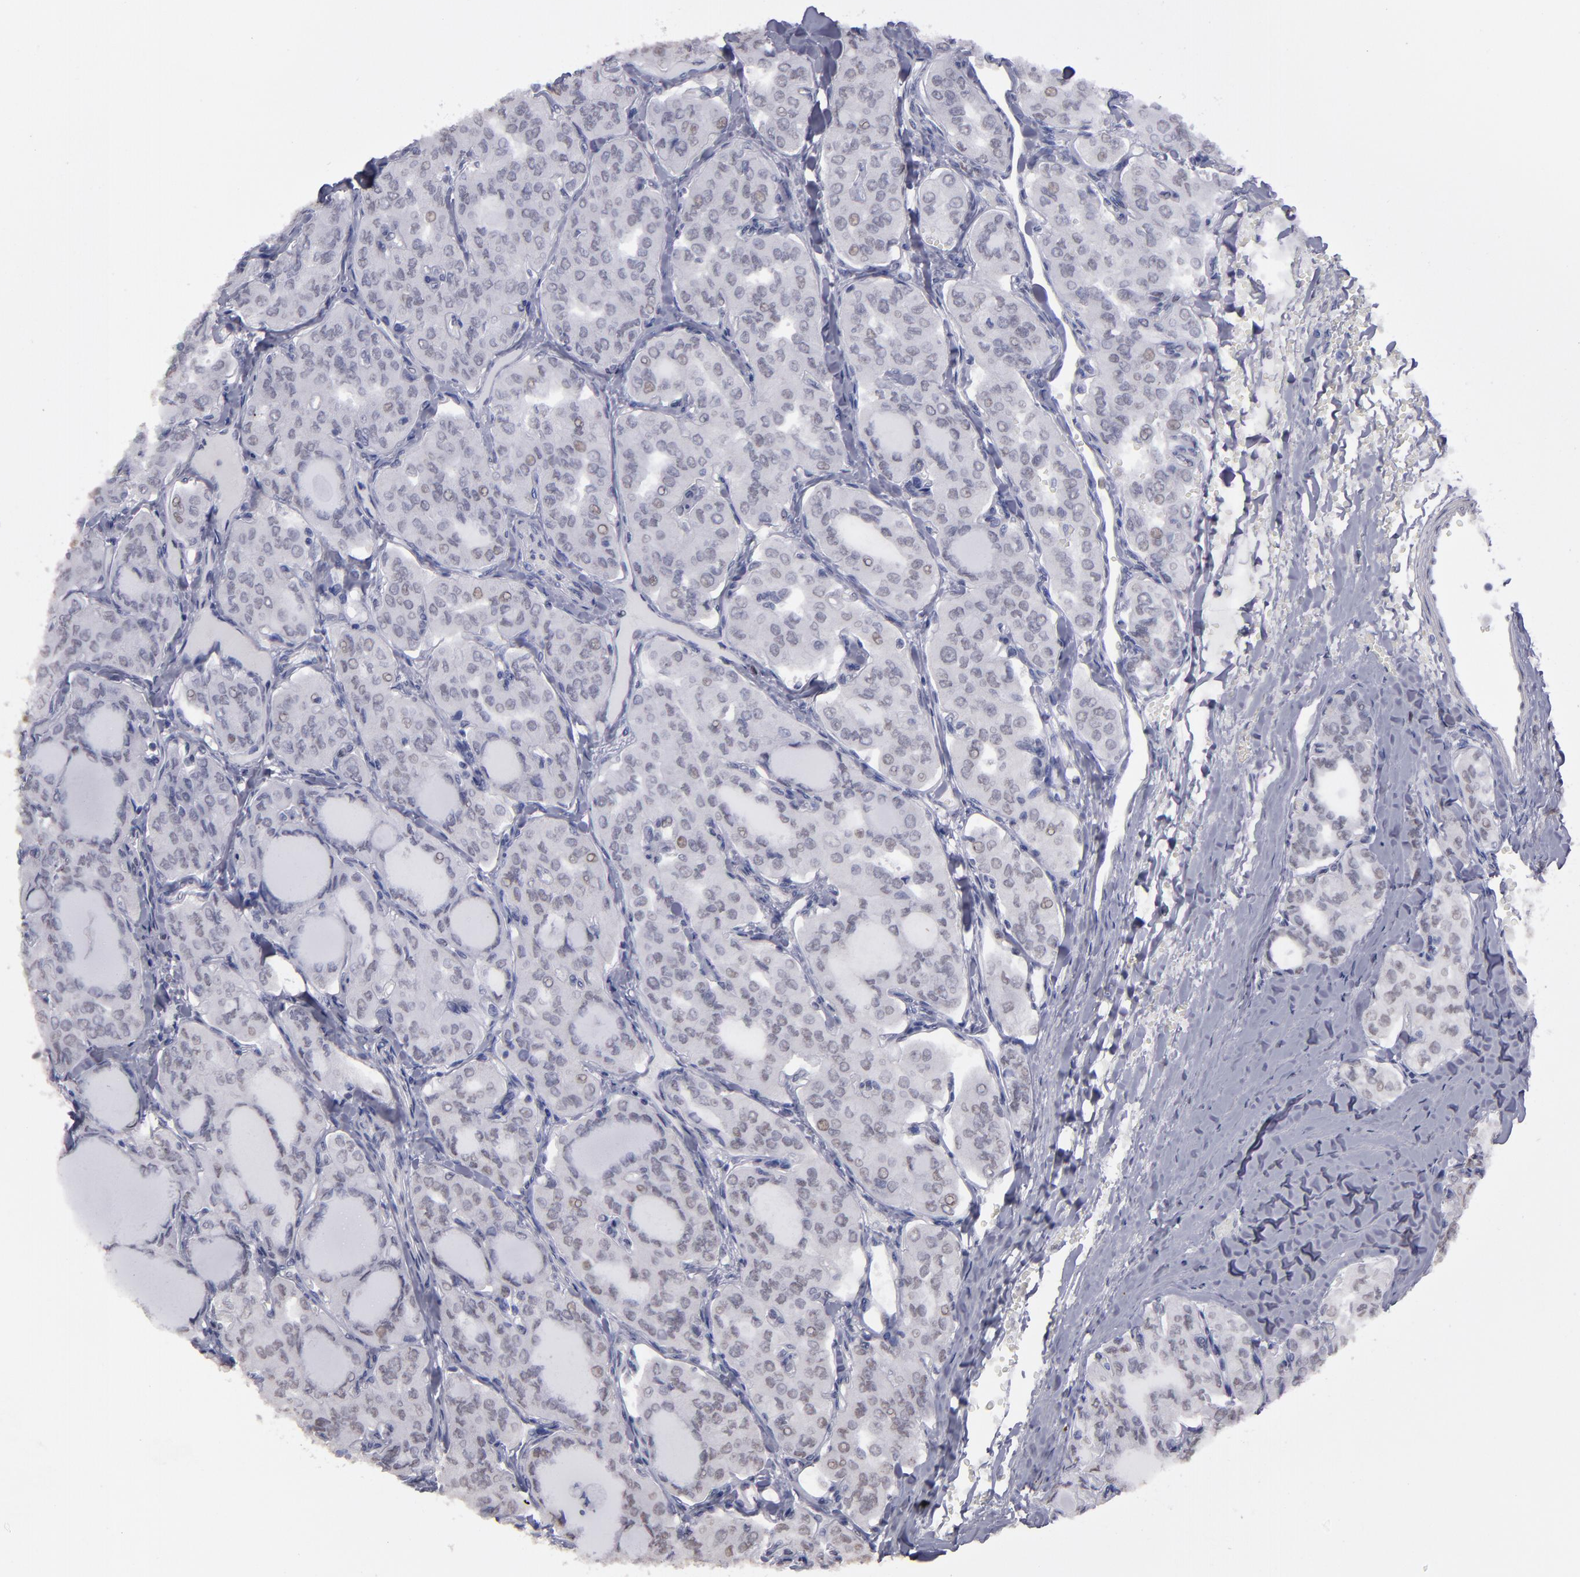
{"staining": {"intensity": "weak", "quantity": "<25%", "location": "nuclear"}, "tissue": "thyroid cancer", "cell_type": "Tumor cells", "image_type": "cancer", "snomed": [{"axis": "morphology", "description": "Papillary adenocarcinoma, NOS"}, {"axis": "topography", "description": "Thyroid gland"}], "caption": "A photomicrograph of human thyroid cancer is negative for staining in tumor cells.", "gene": "IRF4", "patient": {"sex": "male", "age": 20}}